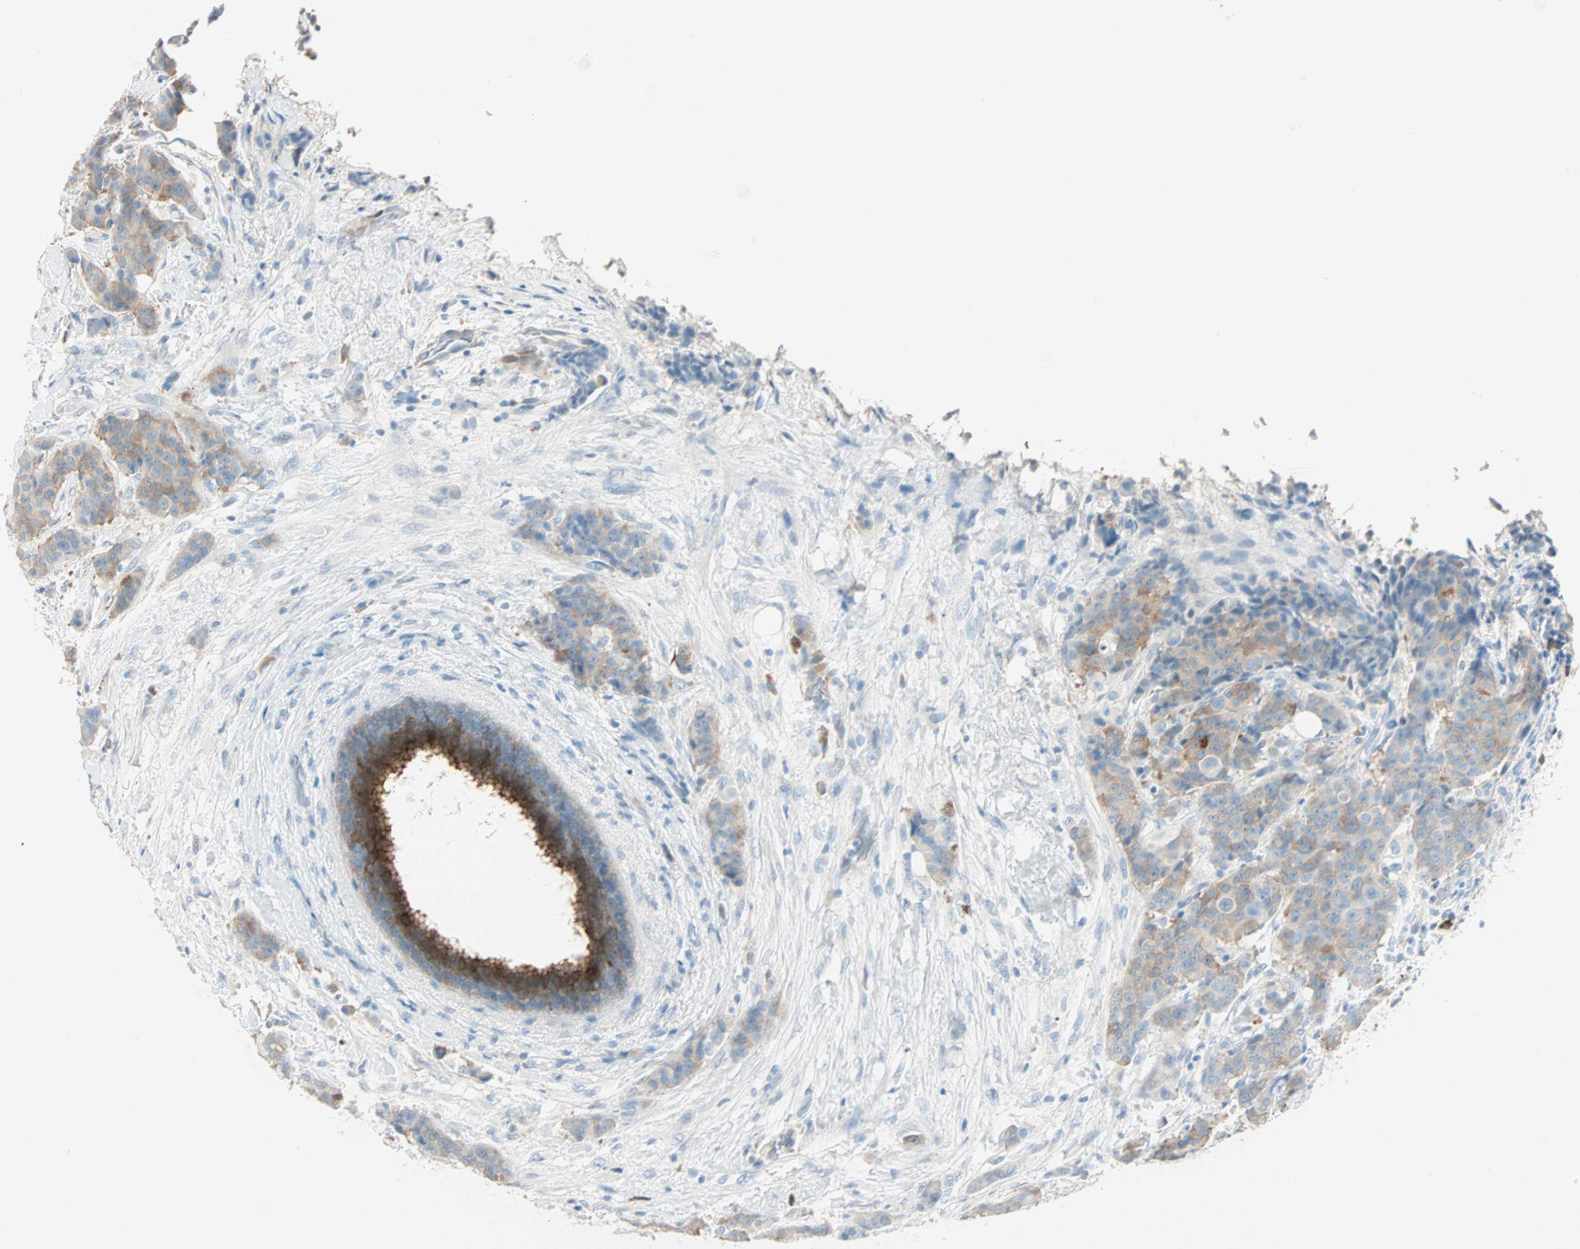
{"staining": {"intensity": "moderate", "quantity": ">75%", "location": "cytoplasmic/membranous"}, "tissue": "breast cancer", "cell_type": "Tumor cells", "image_type": "cancer", "snomed": [{"axis": "morphology", "description": "Duct carcinoma"}, {"axis": "topography", "description": "Breast"}], "caption": "Intraductal carcinoma (breast) was stained to show a protein in brown. There is medium levels of moderate cytoplasmic/membranous expression in about >75% of tumor cells.", "gene": "ATF6", "patient": {"sex": "female", "age": 40}}